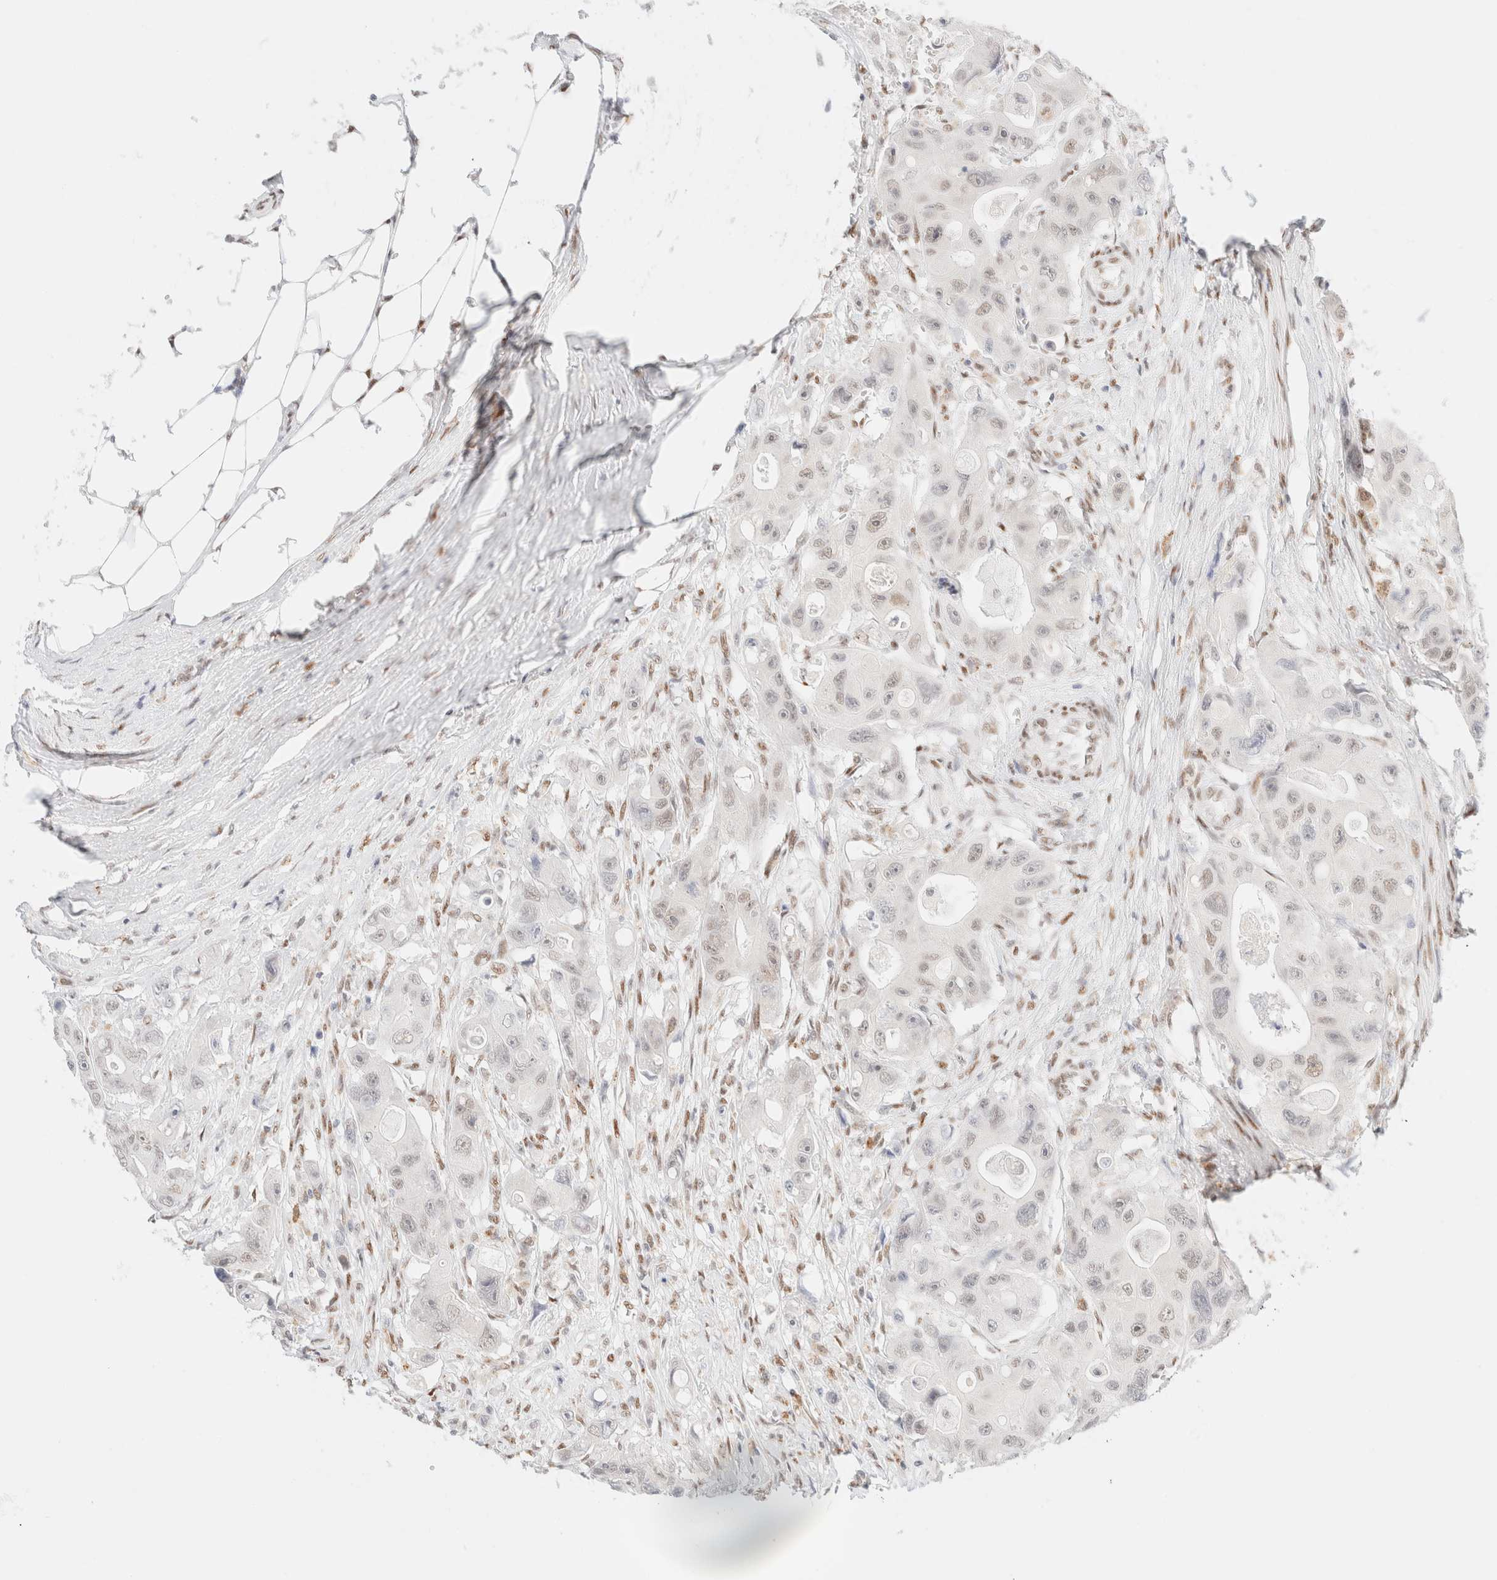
{"staining": {"intensity": "weak", "quantity": "25%-75%", "location": "nuclear"}, "tissue": "colorectal cancer", "cell_type": "Tumor cells", "image_type": "cancer", "snomed": [{"axis": "morphology", "description": "Adenocarcinoma, NOS"}, {"axis": "topography", "description": "Colon"}], "caption": "A high-resolution image shows IHC staining of adenocarcinoma (colorectal), which displays weak nuclear staining in about 25%-75% of tumor cells.", "gene": "CIC", "patient": {"sex": "female", "age": 46}}